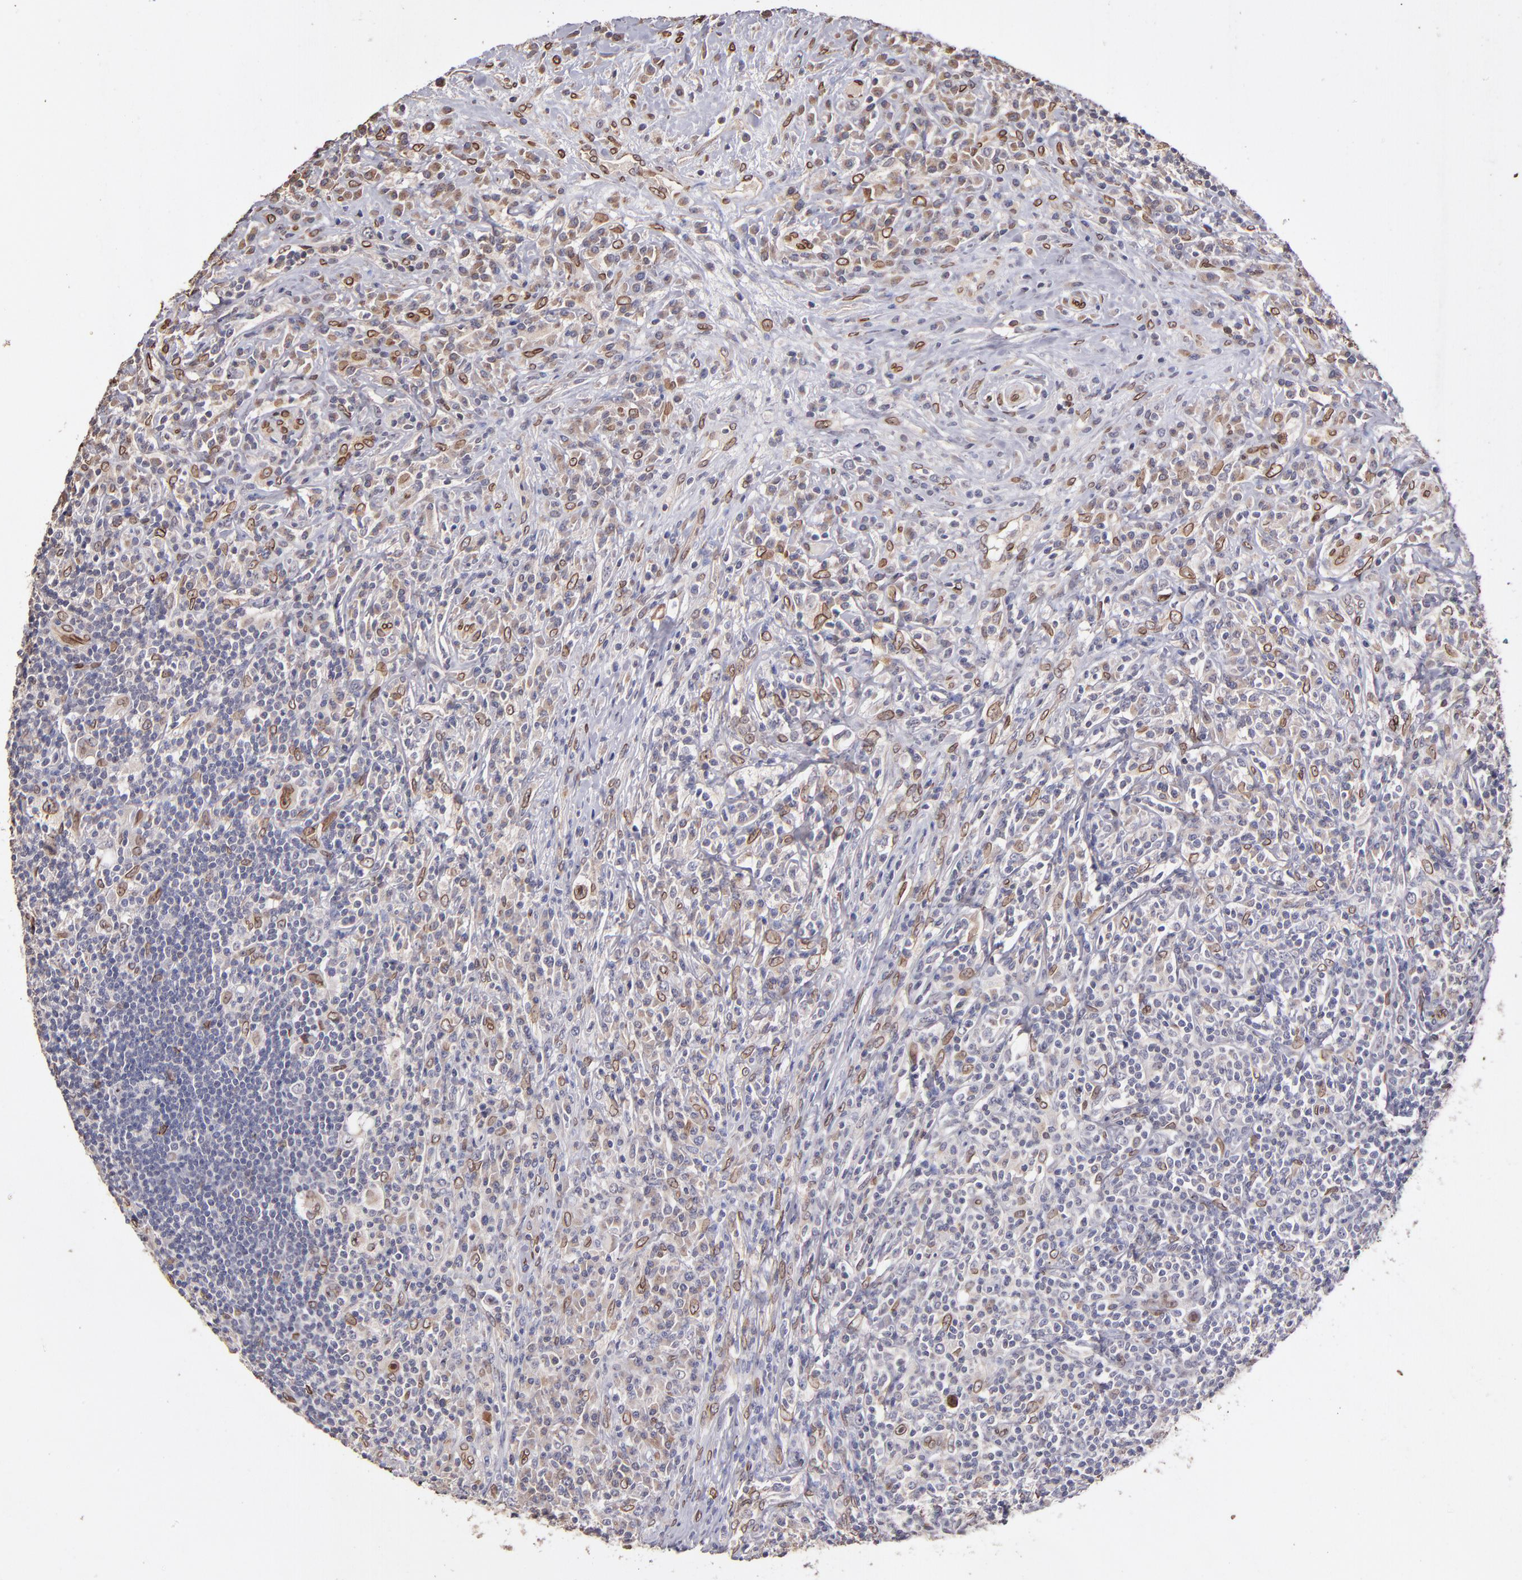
{"staining": {"intensity": "moderate", "quantity": "<25%", "location": "cytoplasmic/membranous,nuclear"}, "tissue": "lymphoma", "cell_type": "Tumor cells", "image_type": "cancer", "snomed": [{"axis": "morphology", "description": "Hodgkin's disease, NOS"}, {"axis": "topography", "description": "Lymph node"}], "caption": "Hodgkin's disease stained with a brown dye displays moderate cytoplasmic/membranous and nuclear positive expression in approximately <25% of tumor cells.", "gene": "PUM3", "patient": {"sex": "female", "age": 25}}